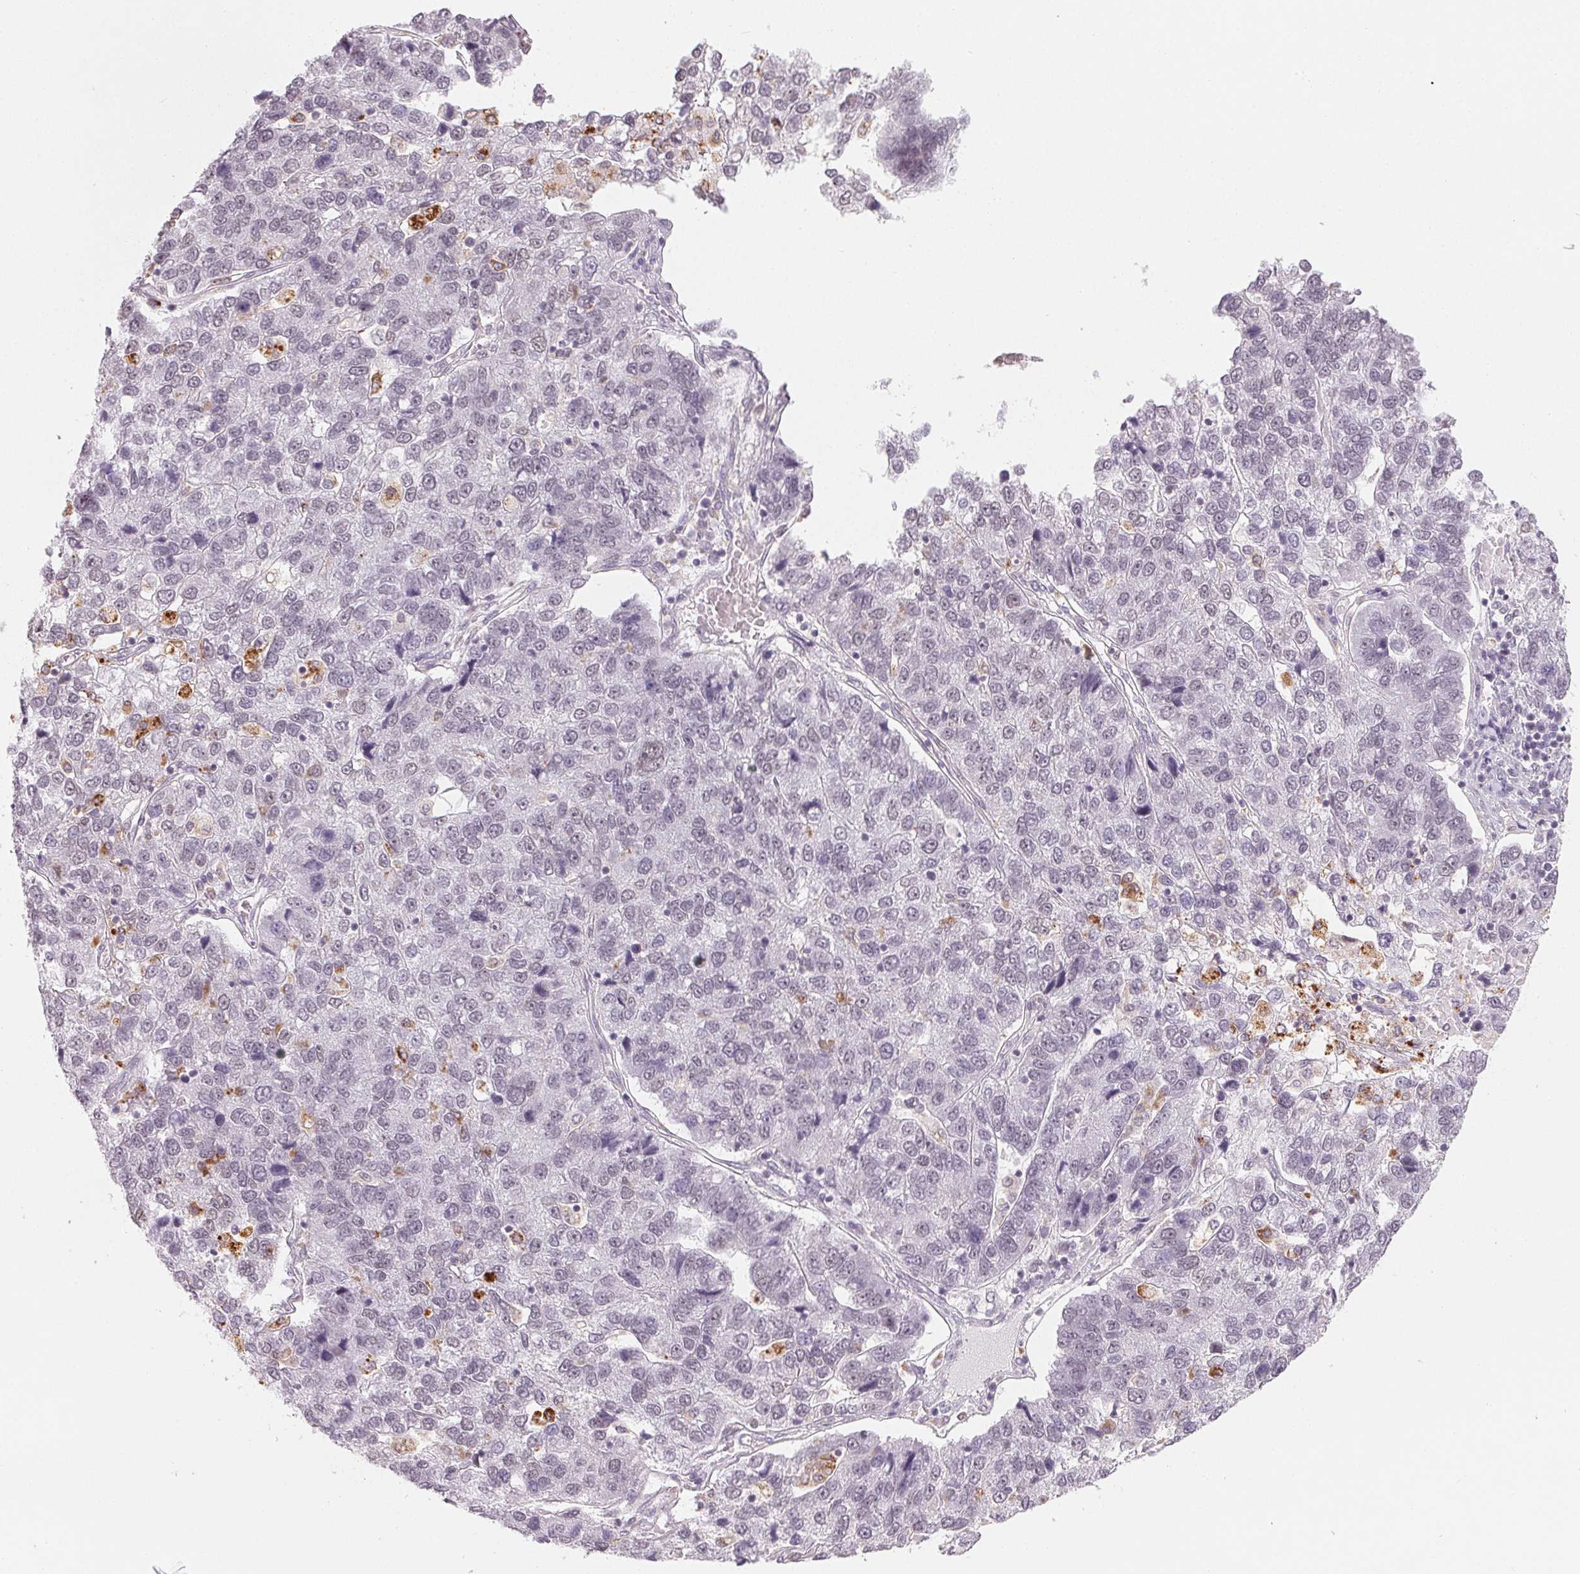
{"staining": {"intensity": "negative", "quantity": "none", "location": "none"}, "tissue": "pancreatic cancer", "cell_type": "Tumor cells", "image_type": "cancer", "snomed": [{"axis": "morphology", "description": "Adenocarcinoma, NOS"}, {"axis": "topography", "description": "Pancreas"}], "caption": "Immunohistochemistry micrograph of neoplastic tissue: pancreatic cancer (adenocarcinoma) stained with DAB displays no significant protein expression in tumor cells. The staining was performed using DAB (3,3'-diaminobenzidine) to visualize the protein expression in brown, while the nuclei were stained in blue with hematoxylin (Magnification: 20x).", "gene": "NXF3", "patient": {"sex": "female", "age": 61}}